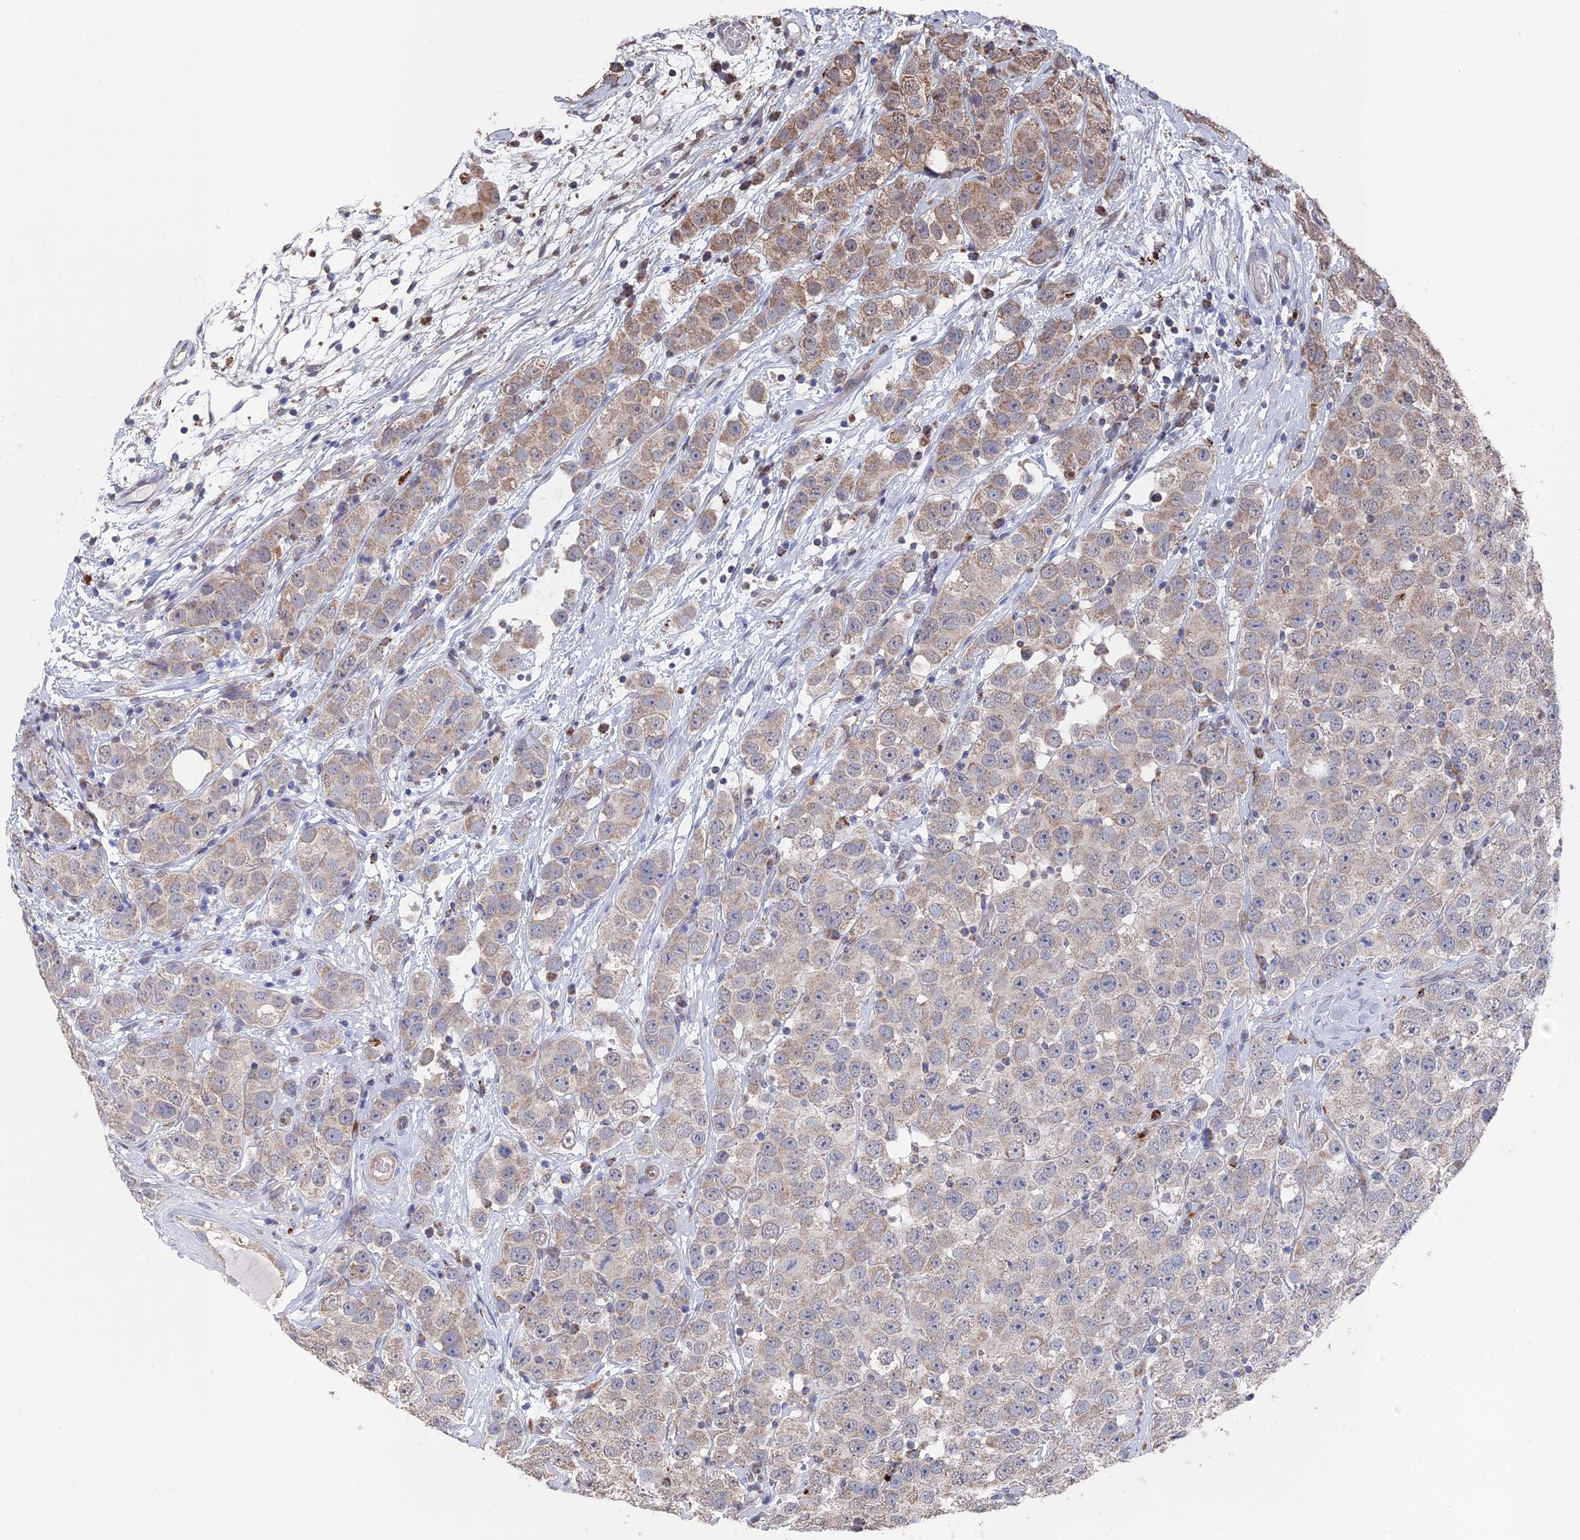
{"staining": {"intensity": "moderate", "quantity": "25%-75%", "location": "cytoplasmic/membranous"}, "tissue": "testis cancer", "cell_type": "Tumor cells", "image_type": "cancer", "snomed": [{"axis": "morphology", "description": "Seminoma, NOS"}, {"axis": "topography", "description": "Testis"}], "caption": "An immunohistochemistry (IHC) image of neoplastic tissue is shown. Protein staining in brown labels moderate cytoplasmic/membranous positivity in testis cancer (seminoma) within tumor cells. The staining was performed using DAB (3,3'-diaminobenzidine), with brown indicating positive protein expression. Nuclei are stained blue with hematoxylin.", "gene": "SMG9", "patient": {"sex": "male", "age": 28}}